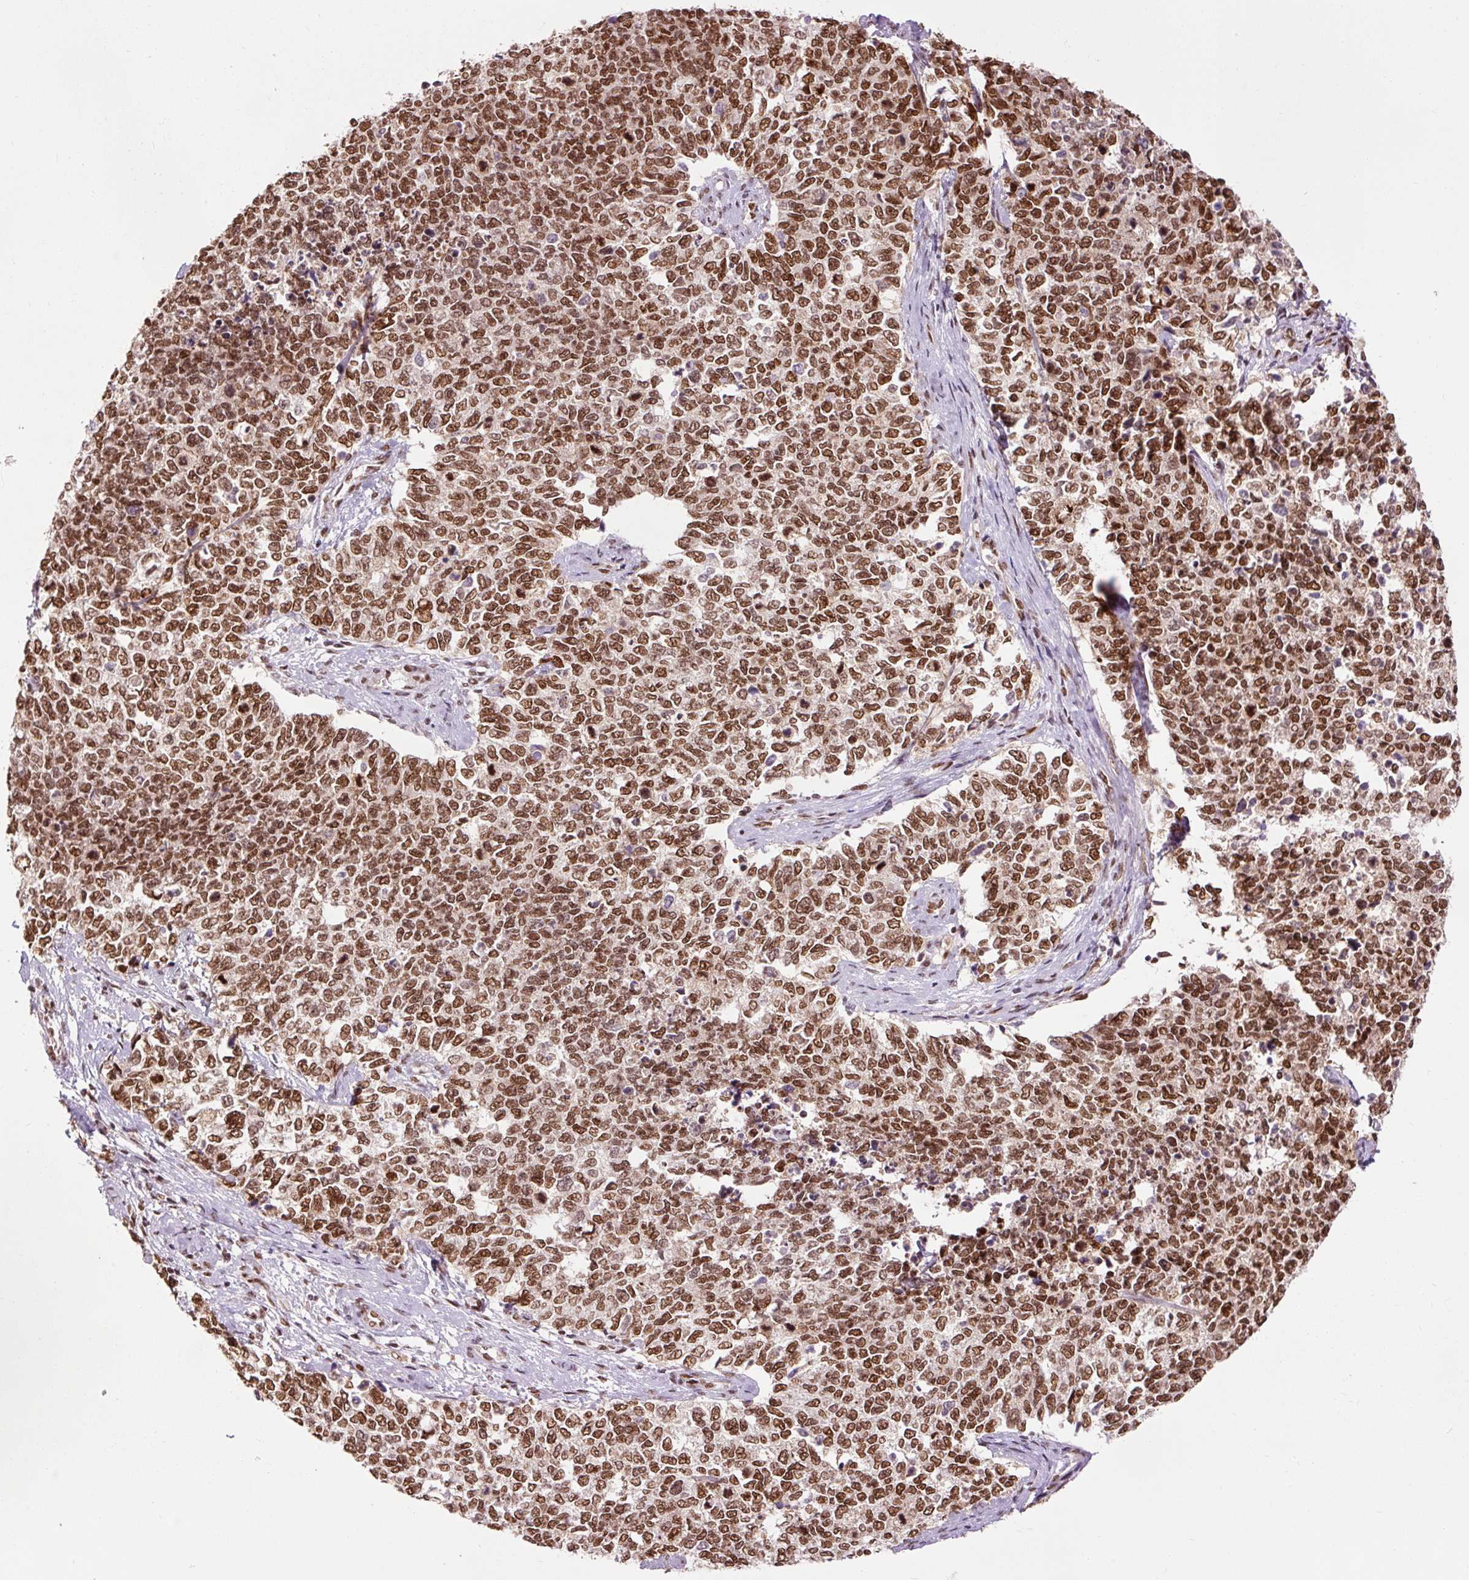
{"staining": {"intensity": "strong", "quantity": ">75%", "location": "nuclear"}, "tissue": "cervical cancer", "cell_type": "Tumor cells", "image_type": "cancer", "snomed": [{"axis": "morphology", "description": "Squamous cell carcinoma, NOS"}, {"axis": "topography", "description": "Cervix"}], "caption": "Immunohistochemical staining of squamous cell carcinoma (cervical) reveals high levels of strong nuclear positivity in about >75% of tumor cells. The protein of interest is shown in brown color, while the nuclei are stained blue.", "gene": "ZBTB44", "patient": {"sex": "female", "age": 63}}